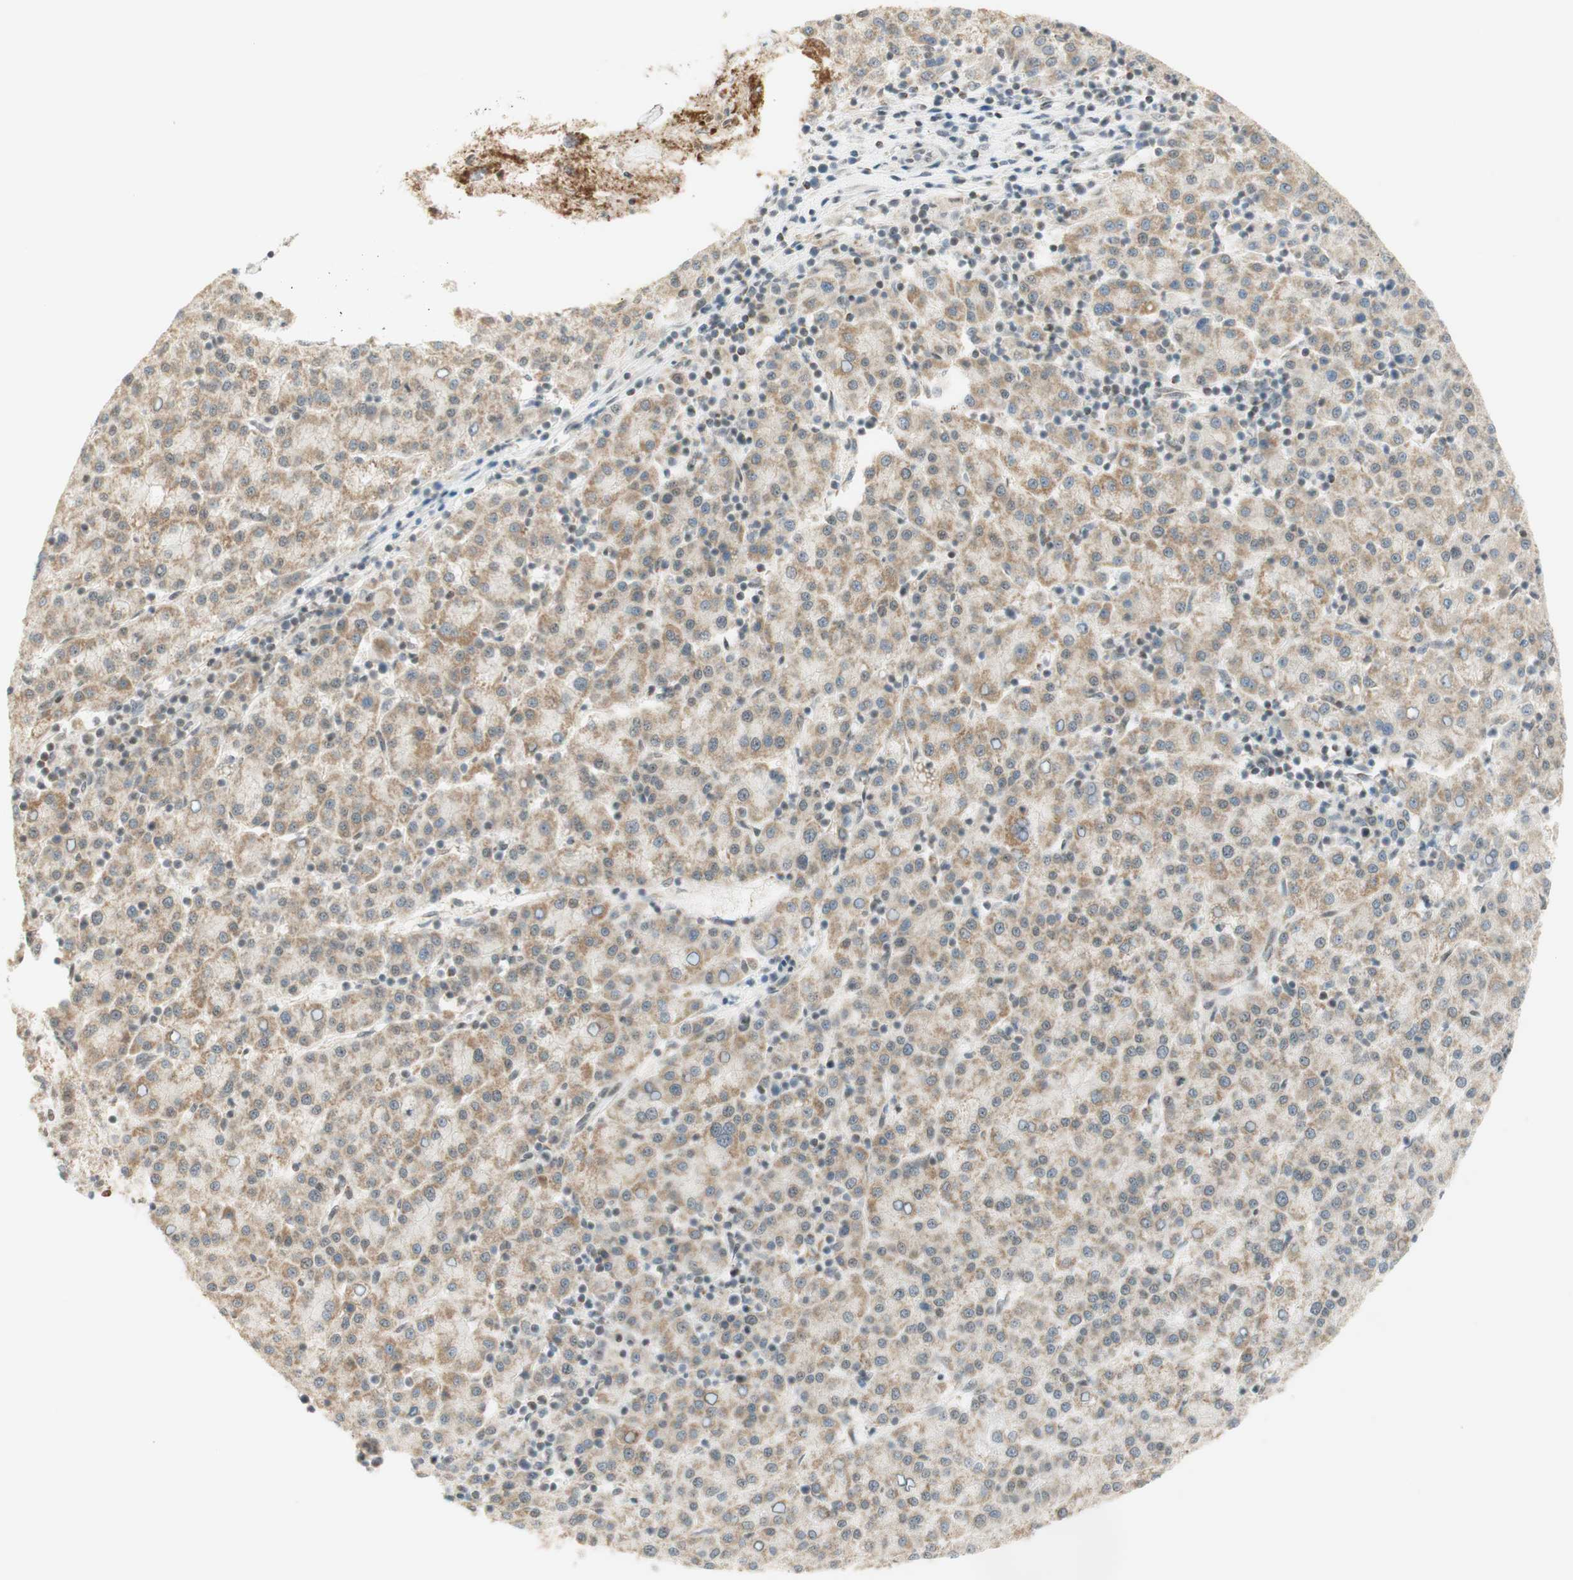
{"staining": {"intensity": "weak", "quantity": ">75%", "location": "cytoplasmic/membranous"}, "tissue": "liver cancer", "cell_type": "Tumor cells", "image_type": "cancer", "snomed": [{"axis": "morphology", "description": "Carcinoma, Hepatocellular, NOS"}, {"axis": "topography", "description": "Liver"}], "caption": "Human hepatocellular carcinoma (liver) stained with a protein marker shows weak staining in tumor cells.", "gene": "ZNF782", "patient": {"sex": "female", "age": 58}}